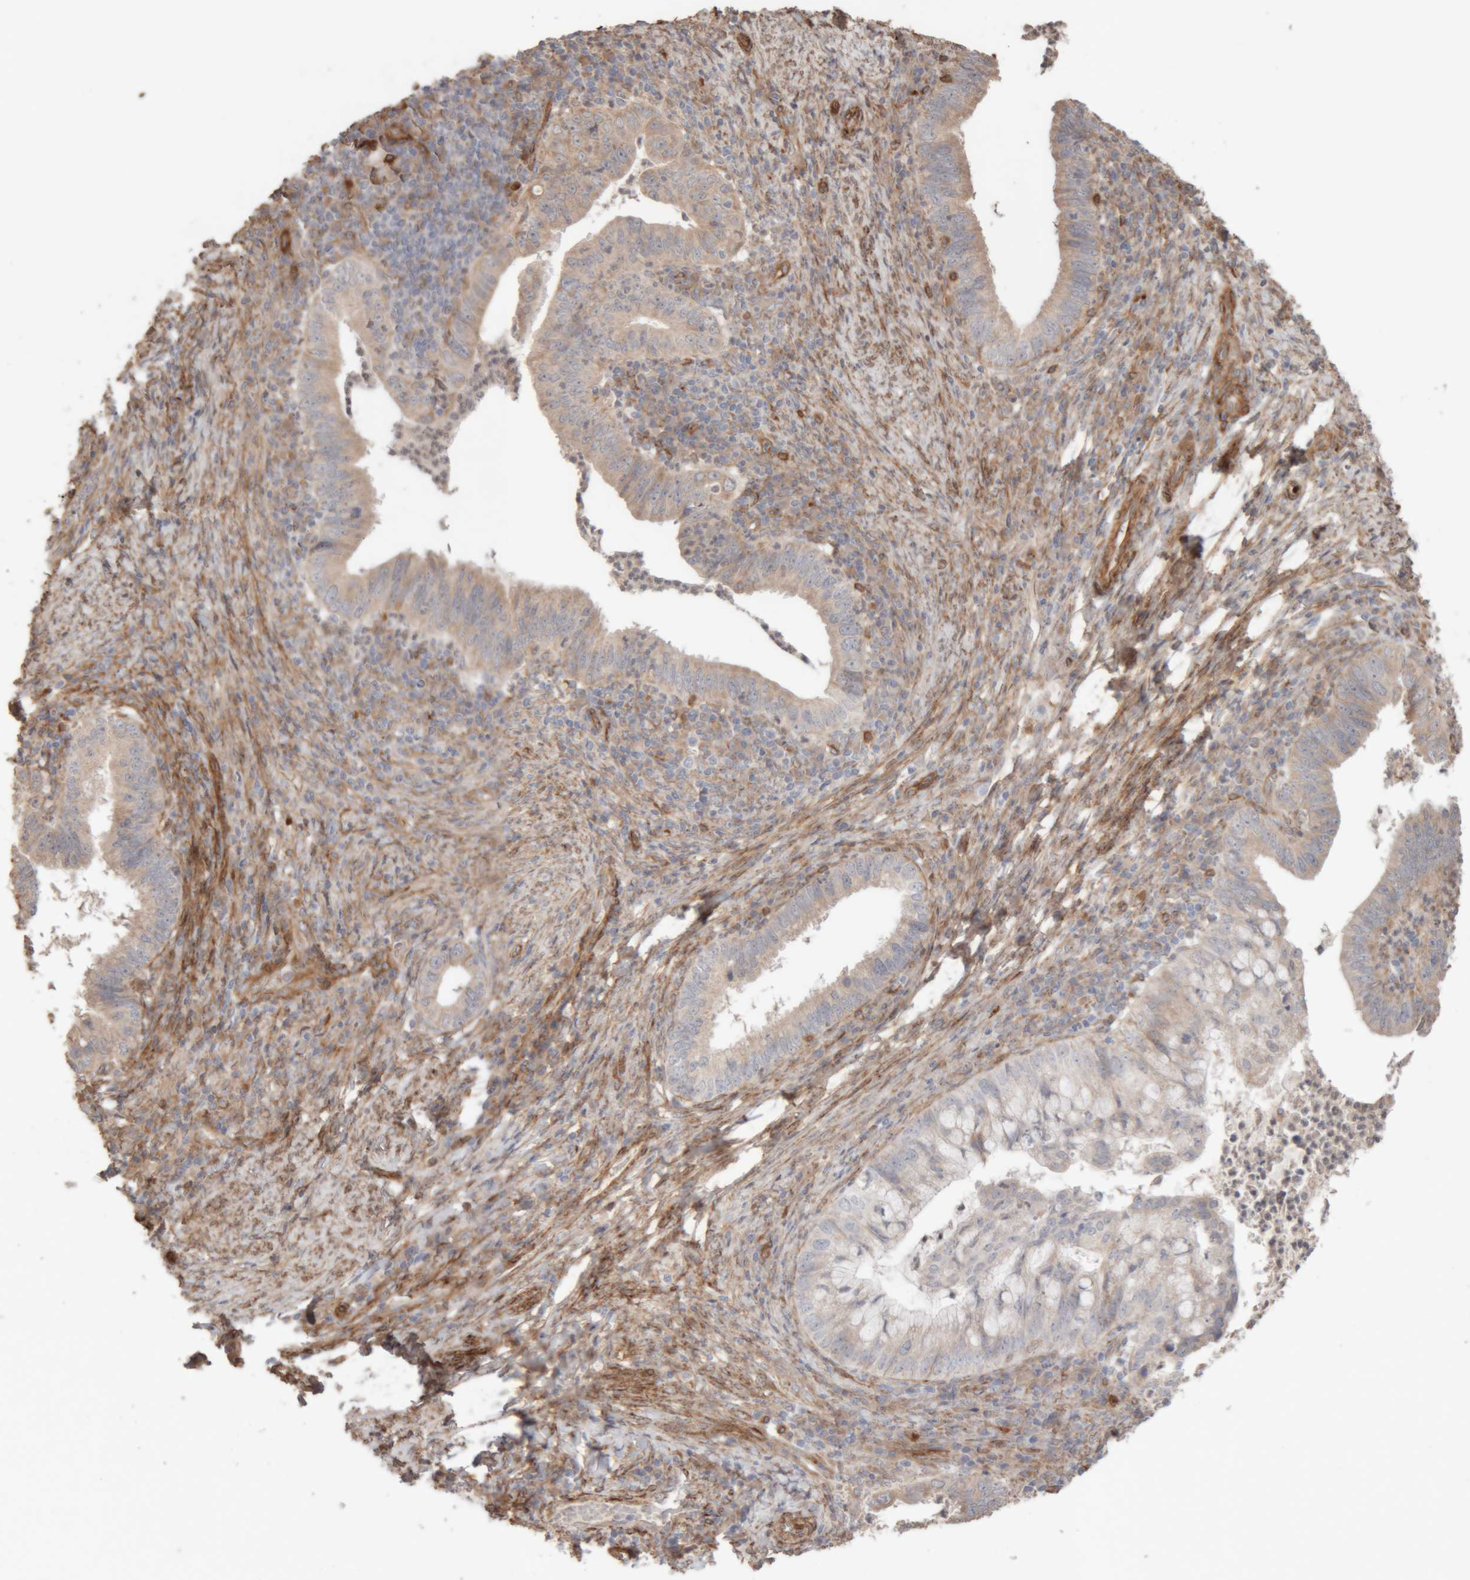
{"staining": {"intensity": "weak", "quantity": "<25%", "location": "cytoplasmic/membranous"}, "tissue": "cervical cancer", "cell_type": "Tumor cells", "image_type": "cancer", "snomed": [{"axis": "morphology", "description": "Adenocarcinoma, NOS"}, {"axis": "topography", "description": "Cervix"}], "caption": "Human cervical cancer stained for a protein using IHC displays no staining in tumor cells.", "gene": "RAB32", "patient": {"sex": "female", "age": 36}}